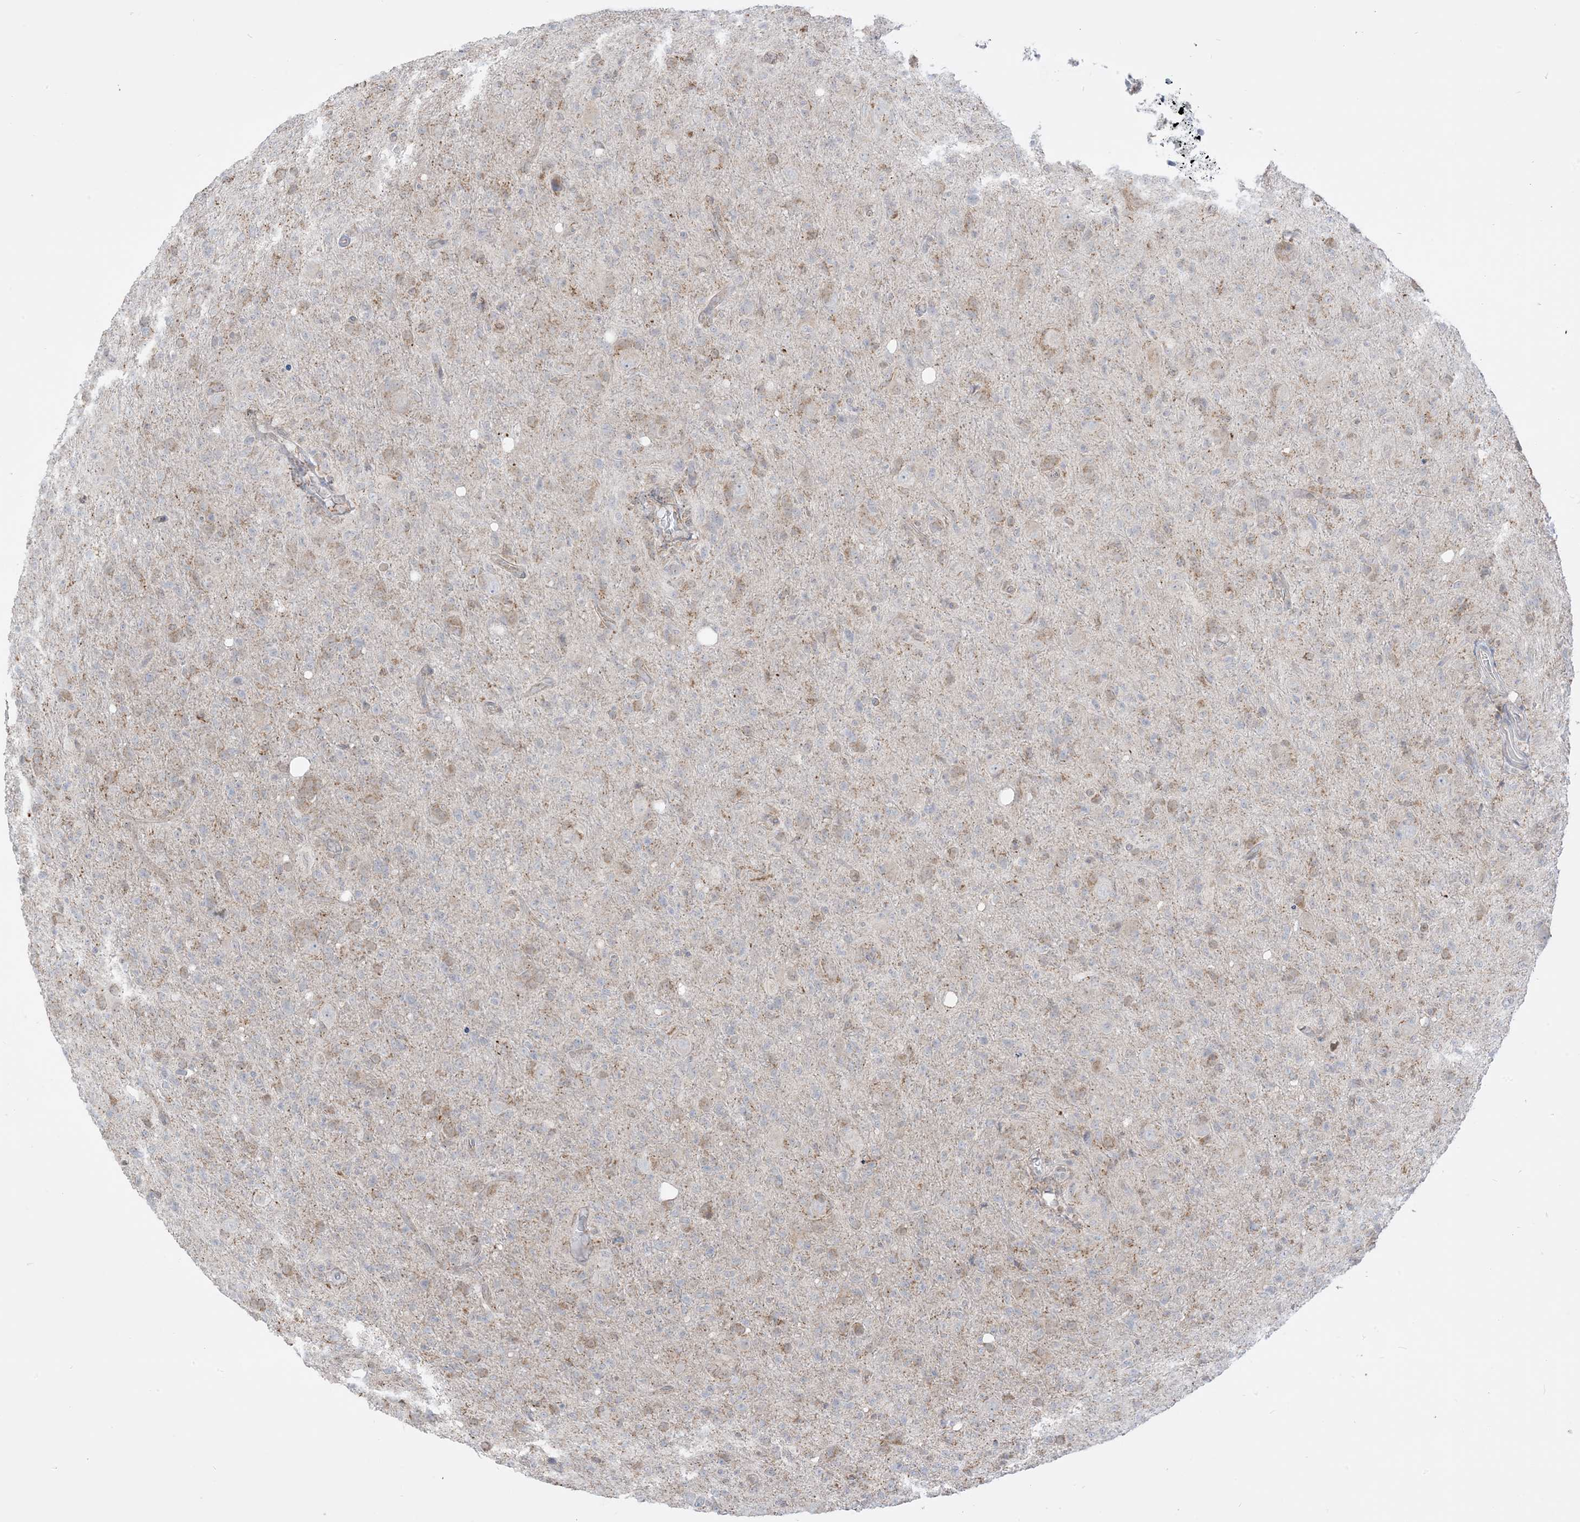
{"staining": {"intensity": "negative", "quantity": "none", "location": "none"}, "tissue": "glioma", "cell_type": "Tumor cells", "image_type": "cancer", "snomed": [{"axis": "morphology", "description": "Glioma, malignant, High grade"}, {"axis": "topography", "description": "Brain"}], "caption": "This is a histopathology image of immunohistochemistry (IHC) staining of glioma, which shows no staining in tumor cells.", "gene": "KANSL3", "patient": {"sex": "female", "age": 57}}